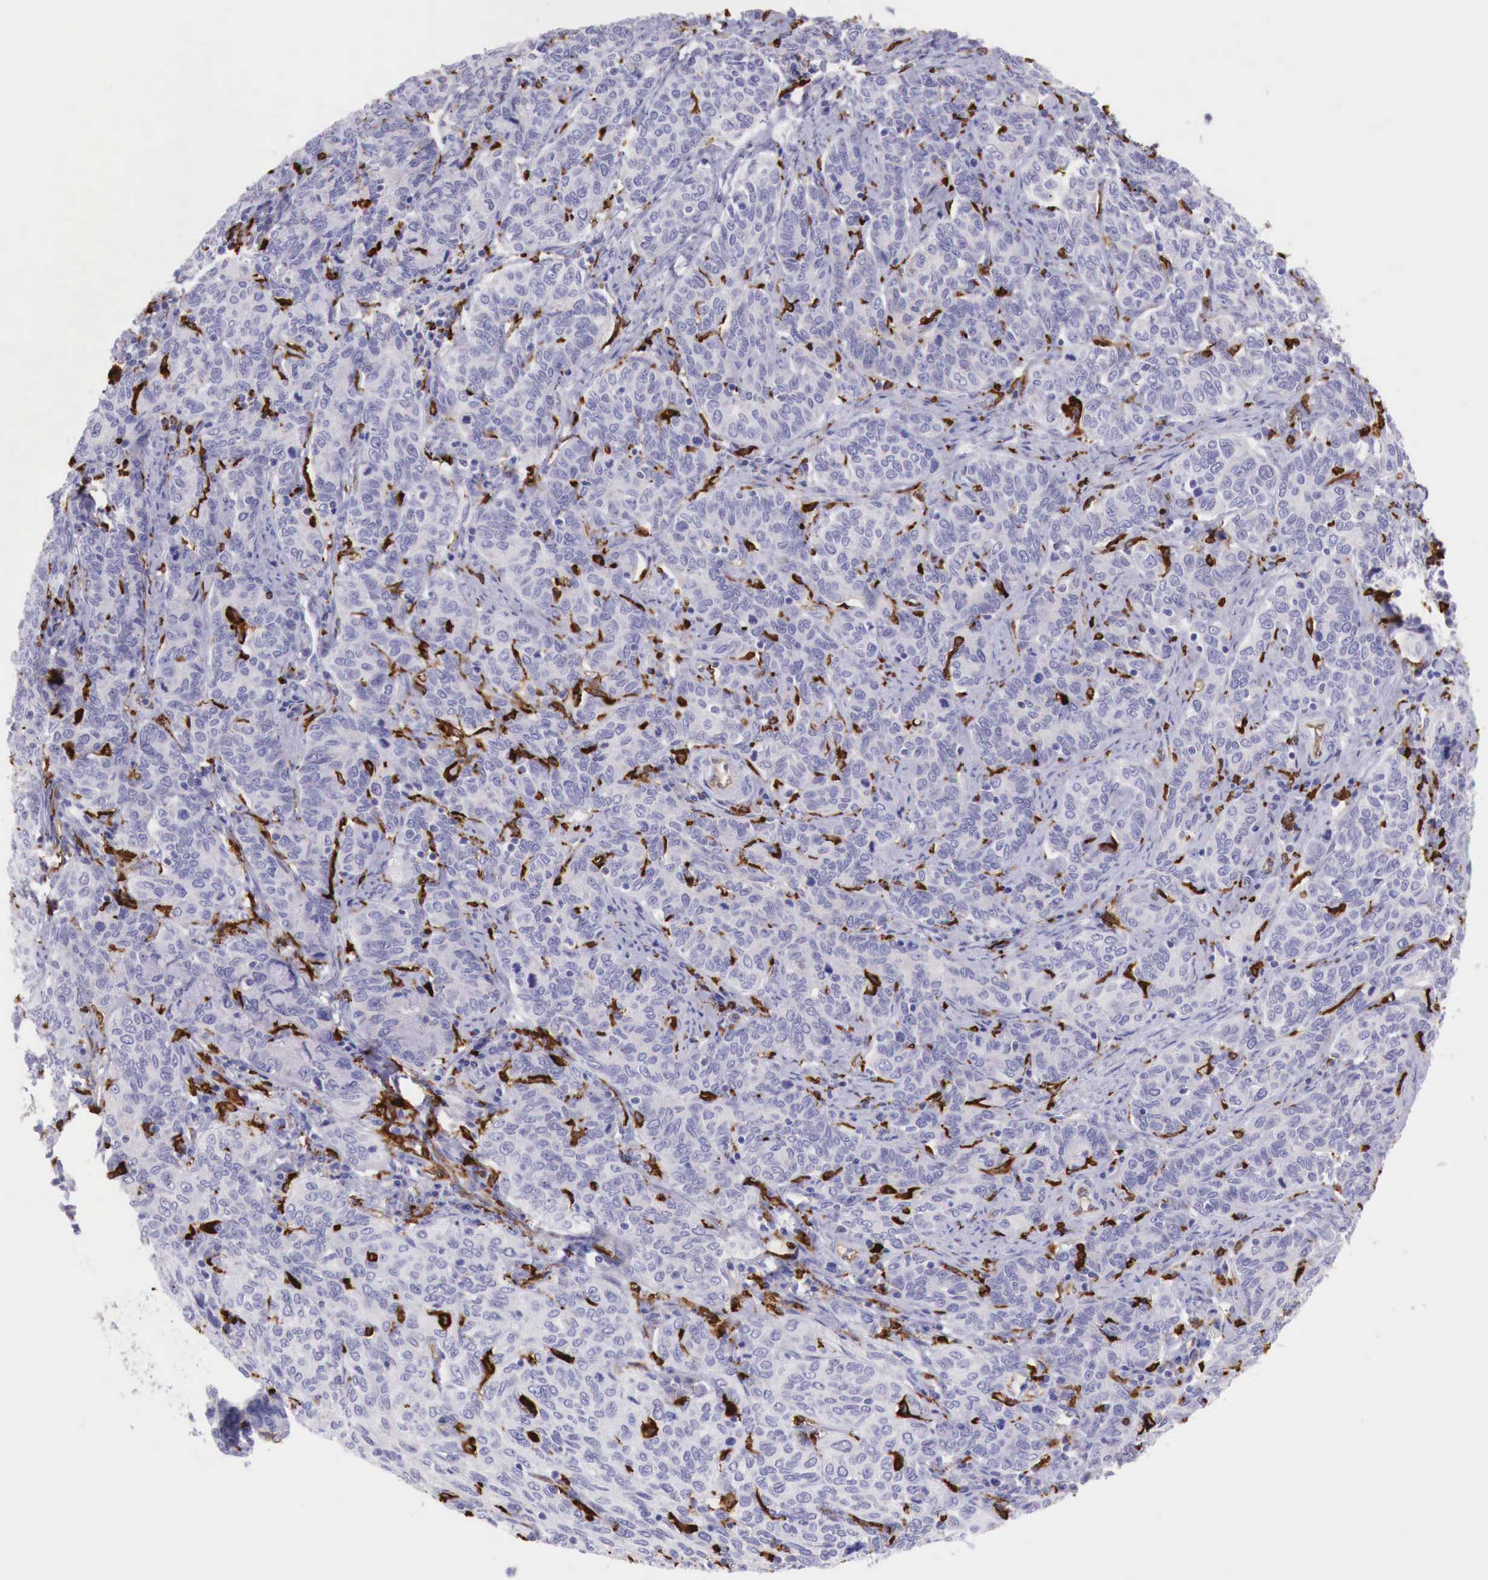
{"staining": {"intensity": "negative", "quantity": "none", "location": "none"}, "tissue": "cervical cancer", "cell_type": "Tumor cells", "image_type": "cancer", "snomed": [{"axis": "morphology", "description": "Squamous cell carcinoma, NOS"}, {"axis": "topography", "description": "Cervix"}], "caption": "Histopathology image shows no significant protein positivity in tumor cells of squamous cell carcinoma (cervical).", "gene": "MSR1", "patient": {"sex": "female", "age": 38}}